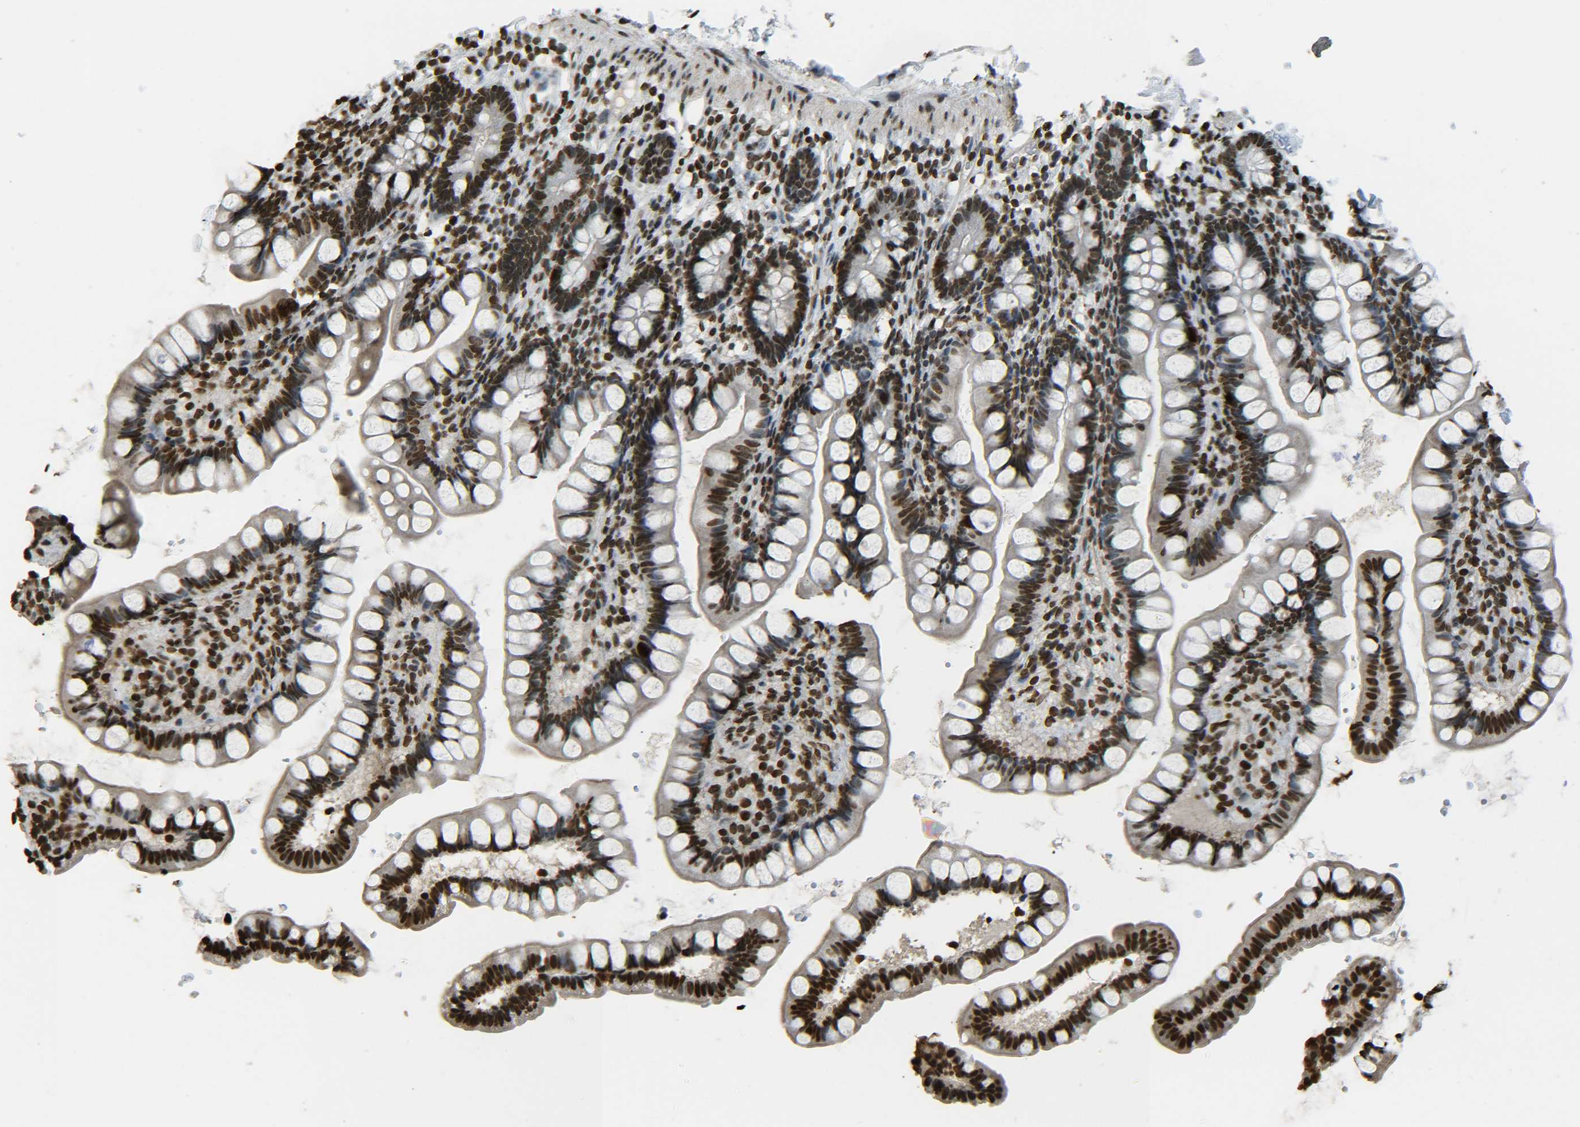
{"staining": {"intensity": "strong", "quantity": ">75%", "location": "nuclear"}, "tissue": "small intestine", "cell_type": "Glandular cells", "image_type": "normal", "snomed": [{"axis": "morphology", "description": "Normal tissue, NOS"}, {"axis": "topography", "description": "Small intestine"}], "caption": "A brown stain shows strong nuclear expression of a protein in glandular cells of normal human small intestine. The staining is performed using DAB brown chromogen to label protein expression. The nuclei are counter-stained blue using hematoxylin.", "gene": "H4C16", "patient": {"sex": "female", "age": 84}}